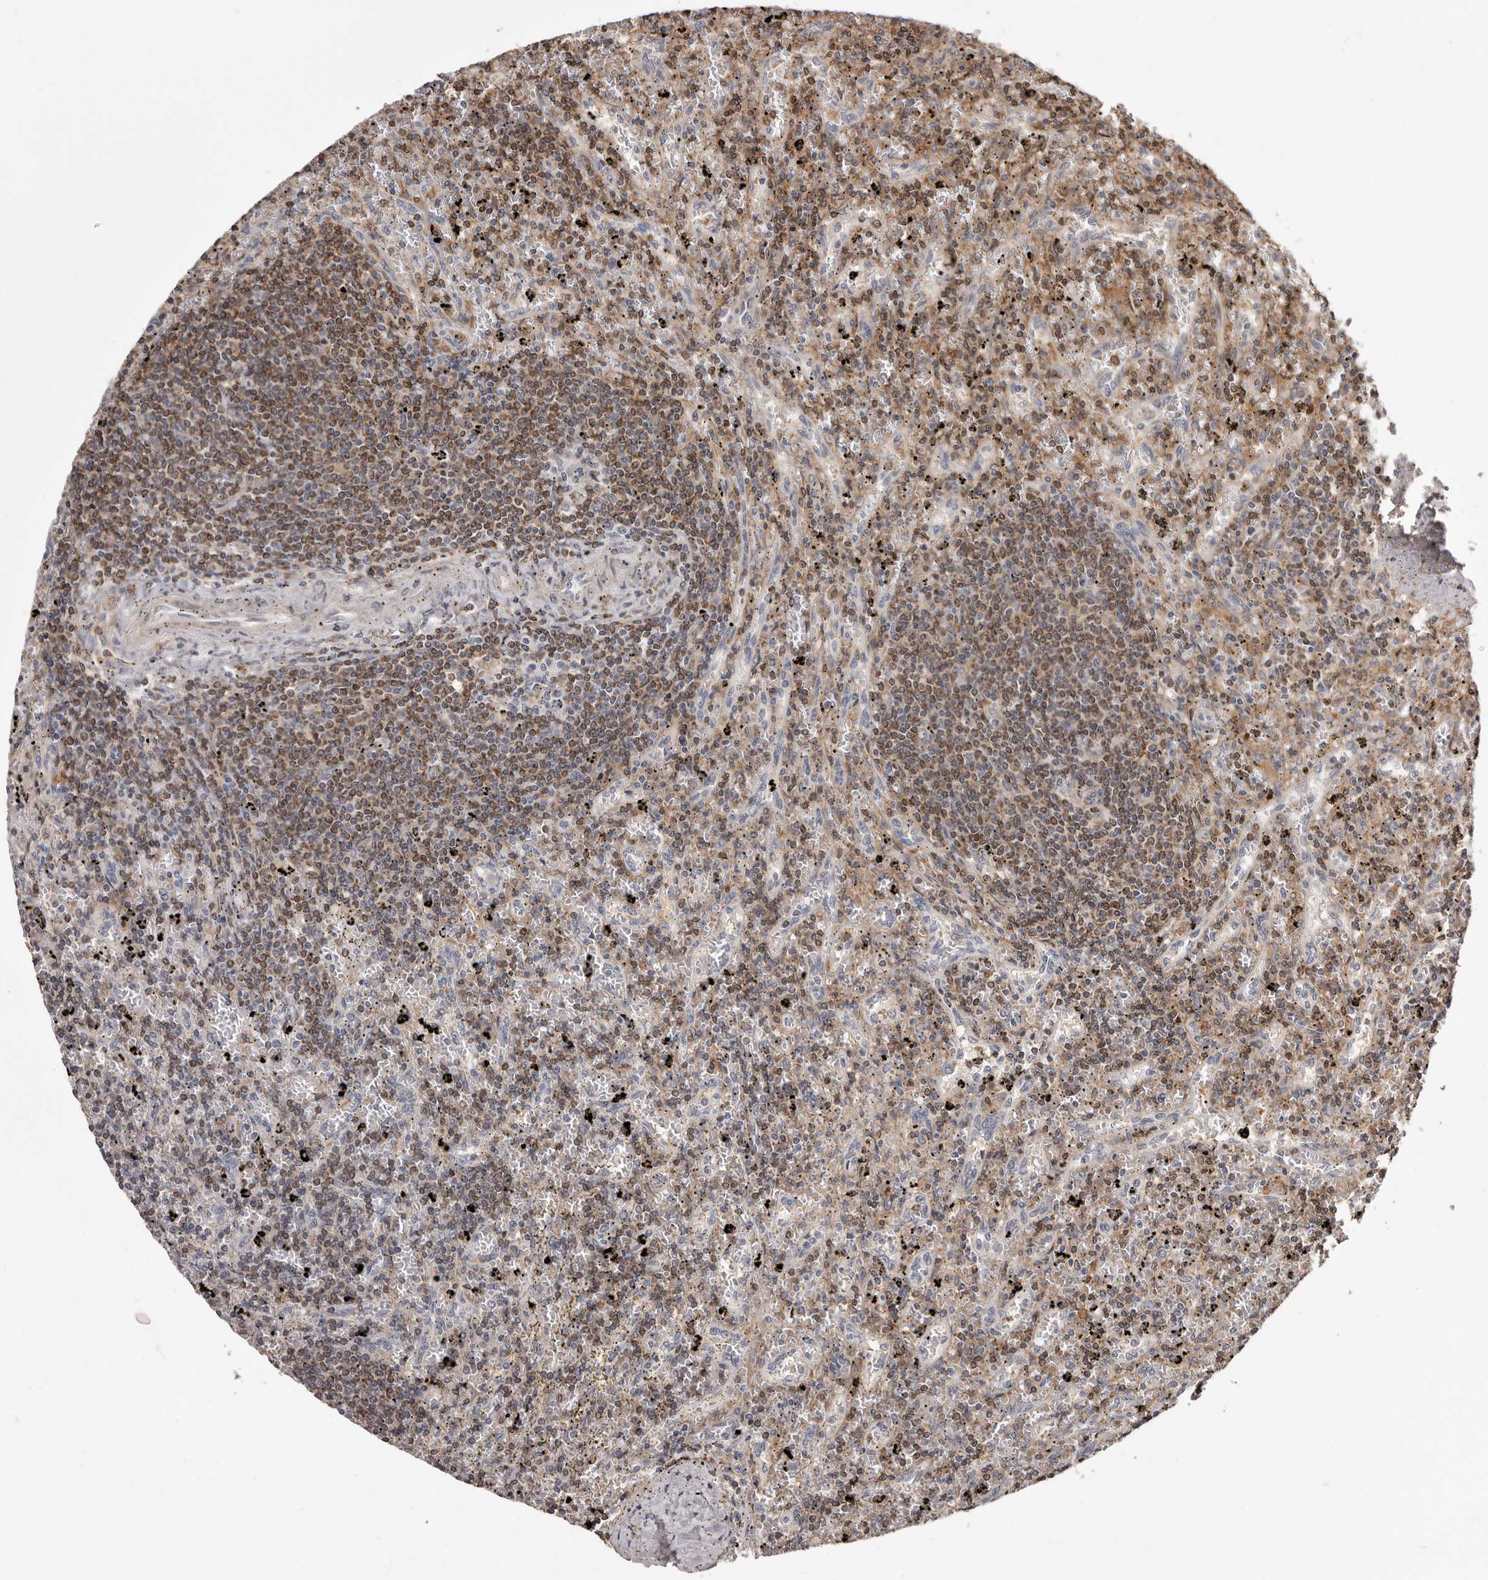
{"staining": {"intensity": "moderate", "quantity": "25%-75%", "location": "cytoplasmic/membranous"}, "tissue": "lymphoma", "cell_type": "Tumor cells", "image_type": "cancer", "snomed": [{"axis": "morphology", "description": "Malignant lymphoma, non-Hodgkin's type, Low grade"}, {"axis": "topography", "description": "Spleen"}], "caption": "This is an image of immunohistochemistry (IHC) staining of lymphoma, which shows moderate staining in the cytoplasmic/membranous of tumor cells.", "gene": "ZCCHC7", "patient": {"sex": "male", "age": 76}}